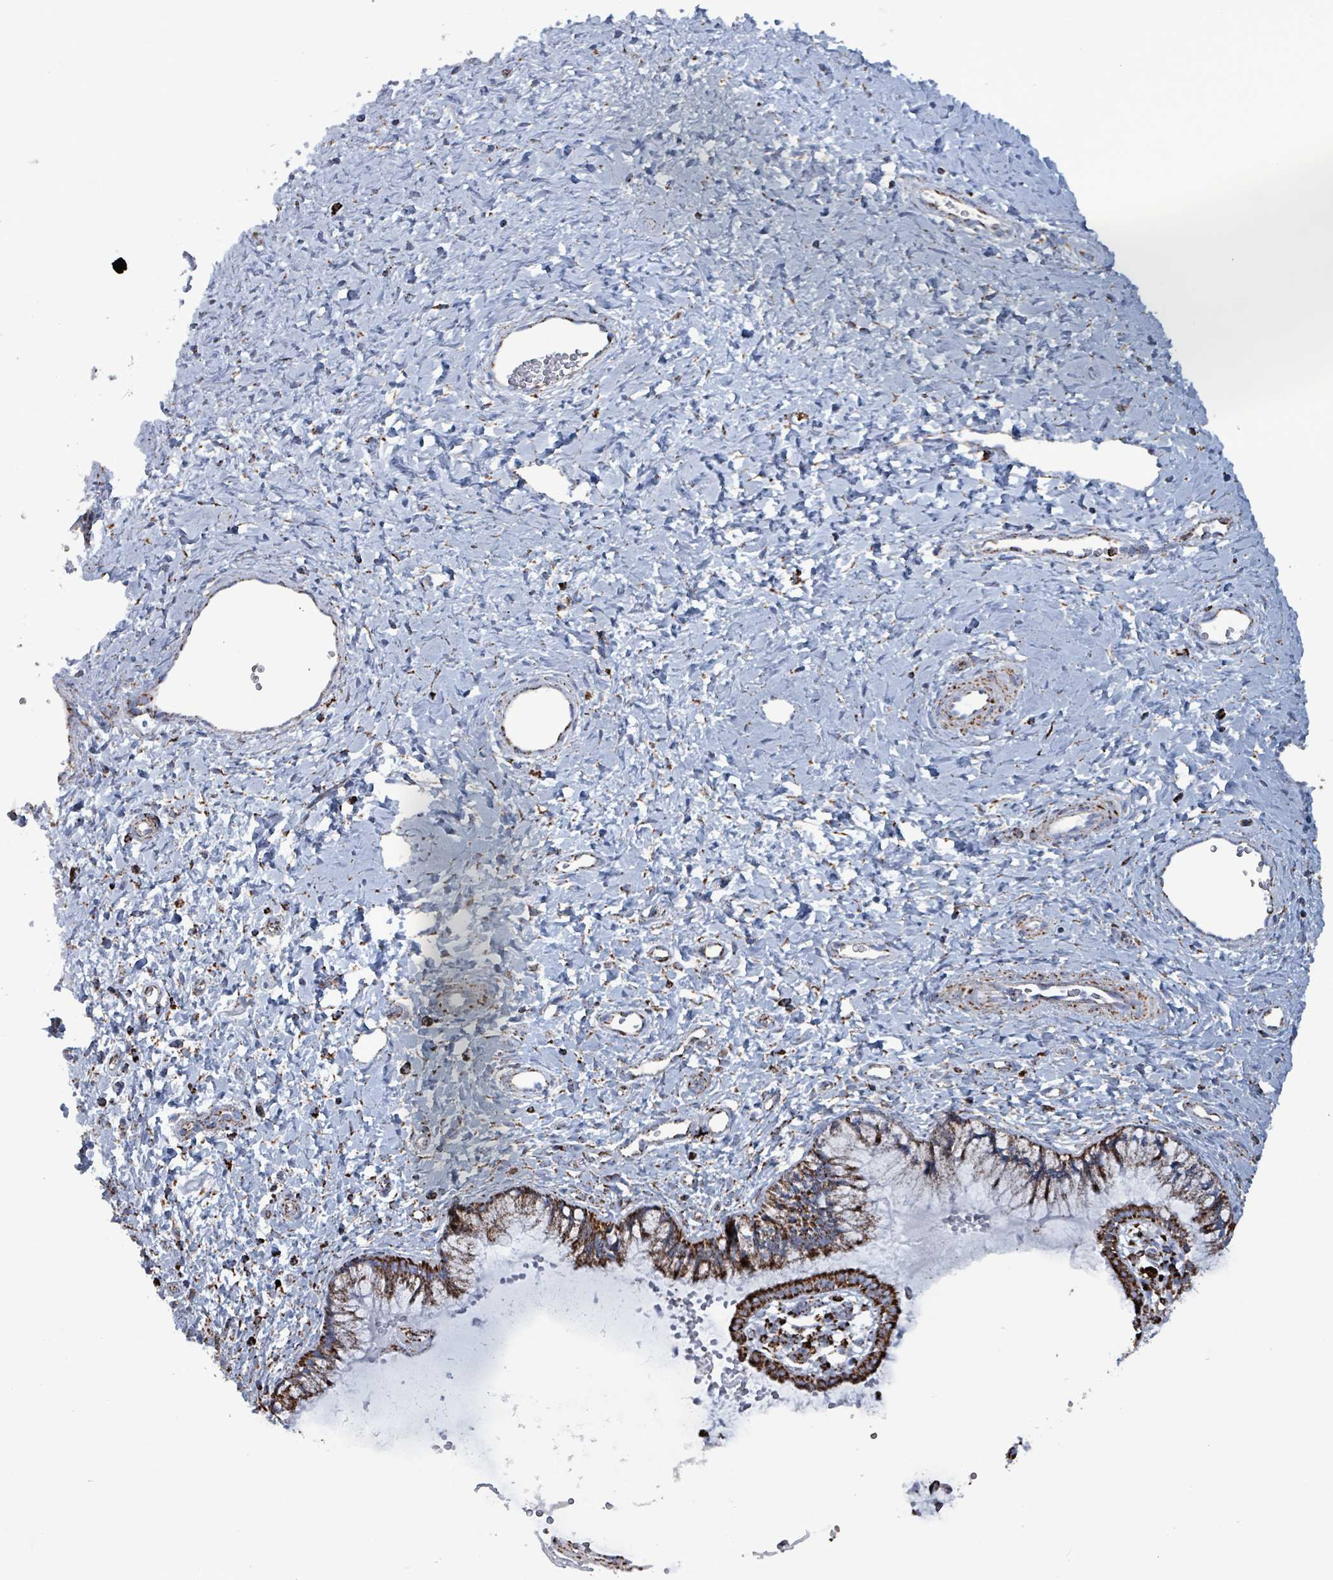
{"staining": {"intensity": "strong", "quantity": "25%-75%", "location": "cytoplasmic/membranous"}, "tissue": "cervix", "cell_type": "Glandular cells", "image_type": "normal", "snomed": [{"axis": "morphology", "description": "Normal tissue, NOS"}, {"axis": "topography", "description": "Cervix"}], "caption": "Glandular cells demonstrate high levels of strong cytoplasmic/membranous staining in approximately 25%-75% of cells in normal cervix.", "gene": "IDH3B", "patient": {"sex": "female", "age": 36}}